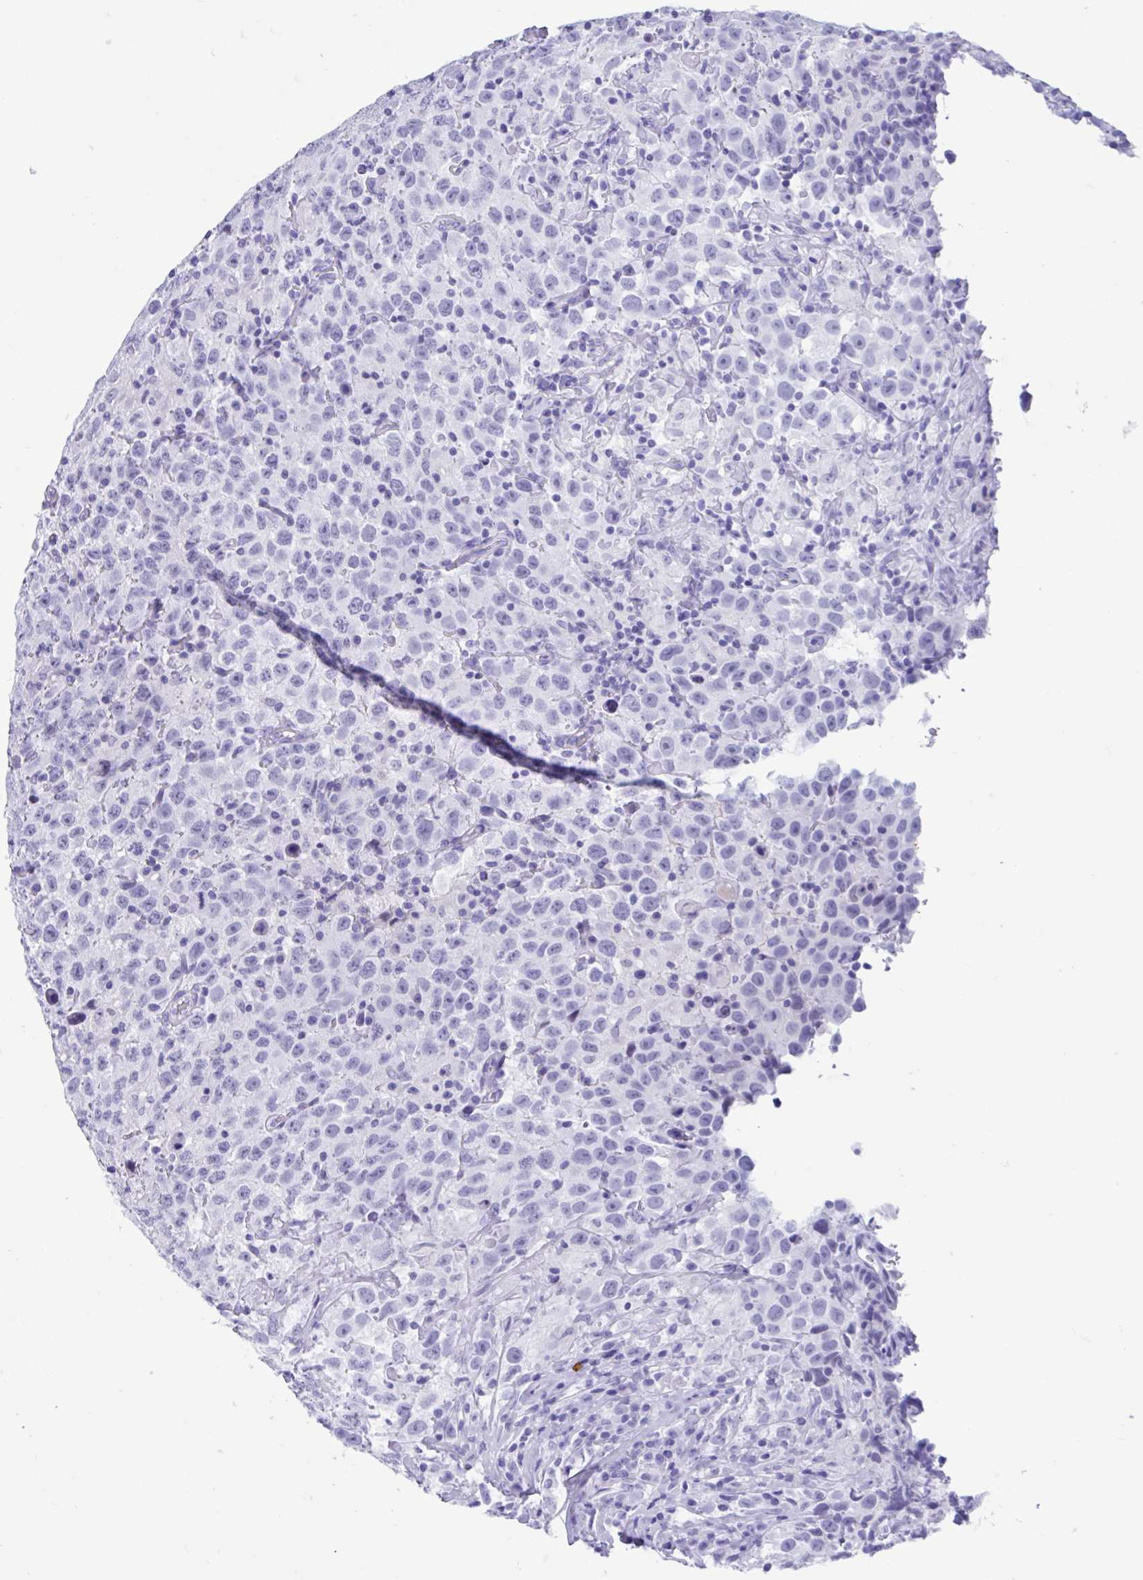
{"staining": {"intensity": "negative", "quantity": "none", "location": "none"}, "tissue": "testis cancer", "cell_type": "Tumor cells", "image_type": "cancer", "snomed": [{"axis": "morphology", "description": "Seminoma, NOS"}, {"axis": "topography", "description": "Testis"}], "caption": "Immunohistochemical staining of testis seminoma shows no significant staining in tumor cells.", "gene": "TMEM35A", "patient": {"sex": "male", "age": 41}}